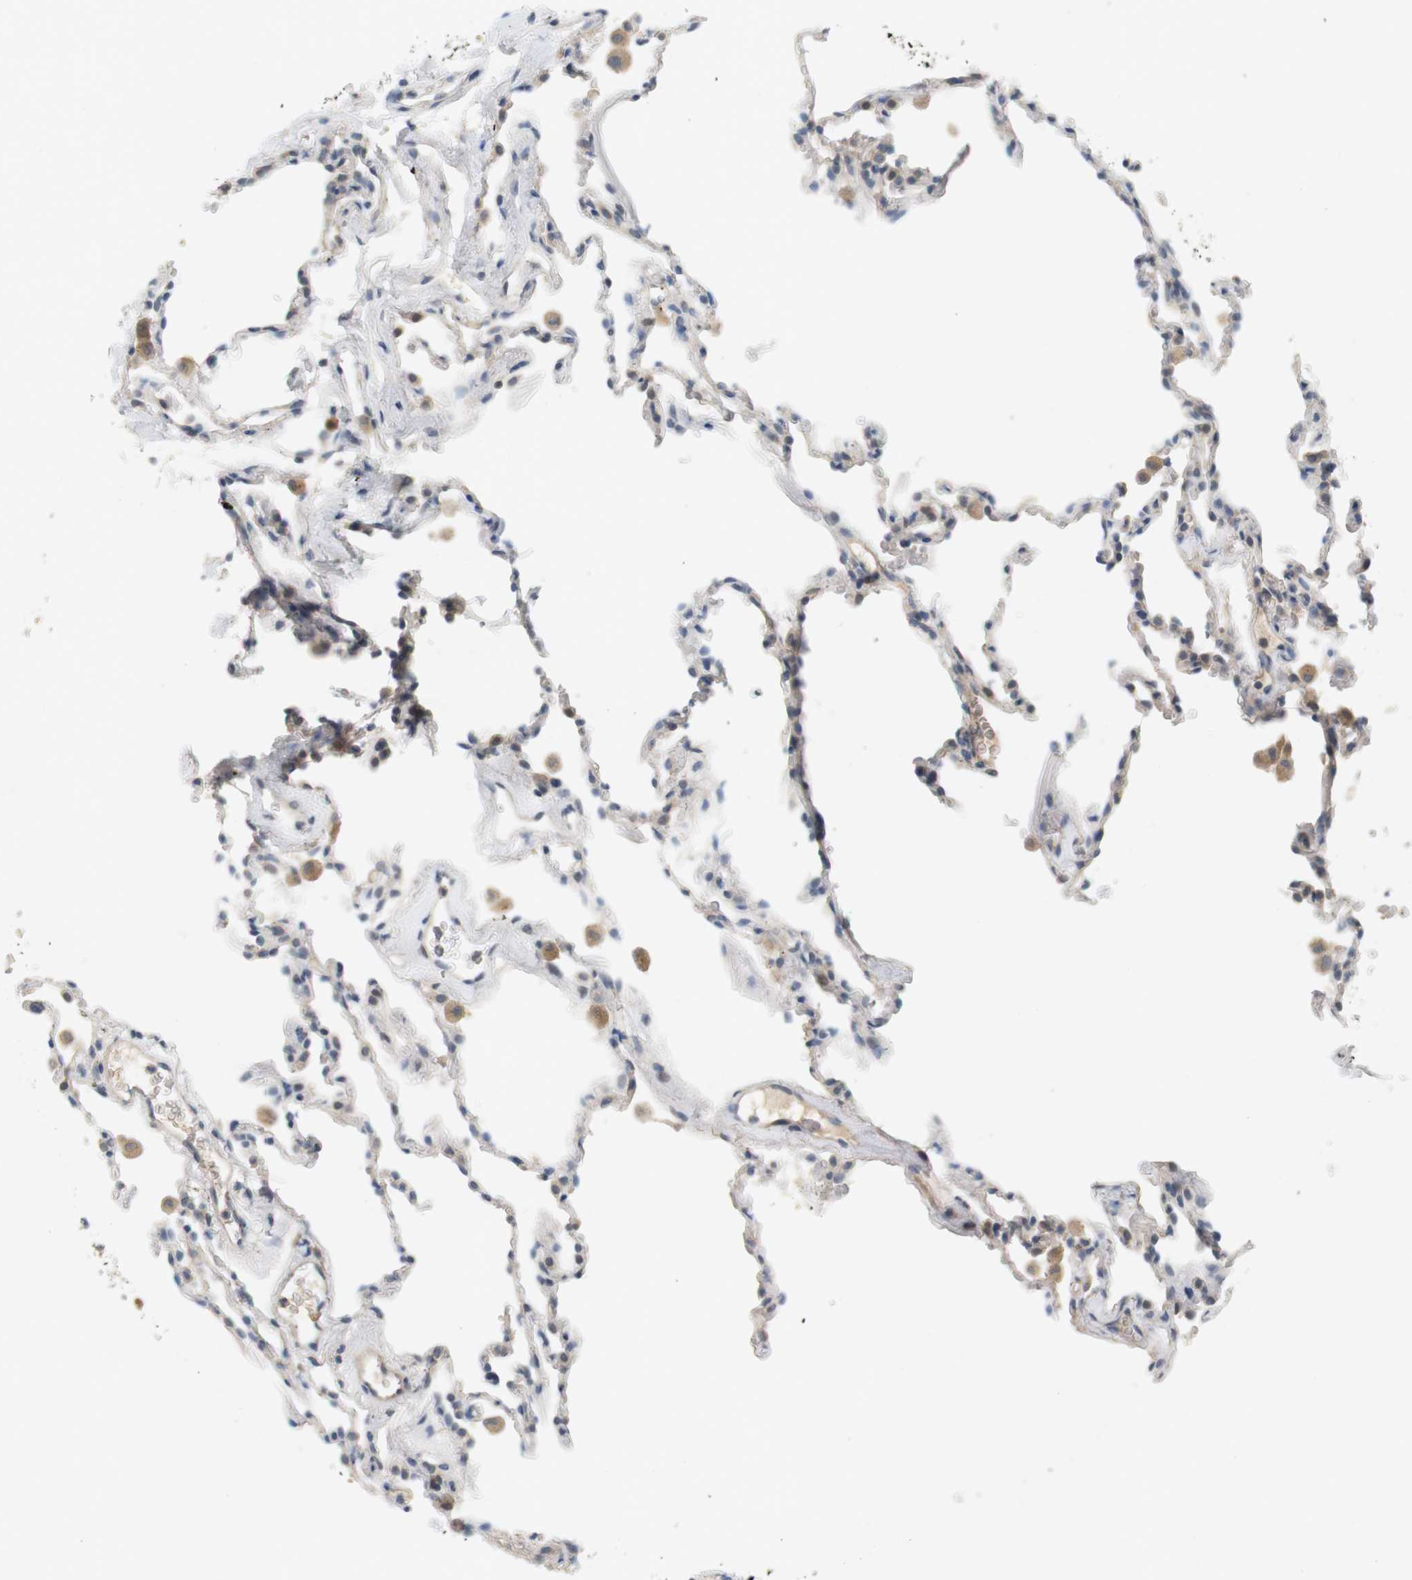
{"staining": {"intensity": "negative", "quantity": "none", "location": "none"}, "tissue": "lung", "cell_type": "Alveolar cells", "image_type": "normal", "snomed": [{"axis": "morphology", "description": "Normal tissue, NOS"}, {"axis": "morphology", "description": "Soft tissue tumor metastatic"}, {"axis": "topography", "description": "Lung"}], "caption": "This histopathology image is of benign lung stained with IHC to label a protein in brown with the nuclei are counter-stained blue. There is no expression in alveolar cells. Brightfield microscopy of IHC stained with DAB (3,3'-diaminobenzidine) (brown) and hematoxylin (blue), captured at high magnification.", "gene": "CREB3L2", "patient": {"sex": "male", "age": 59}}